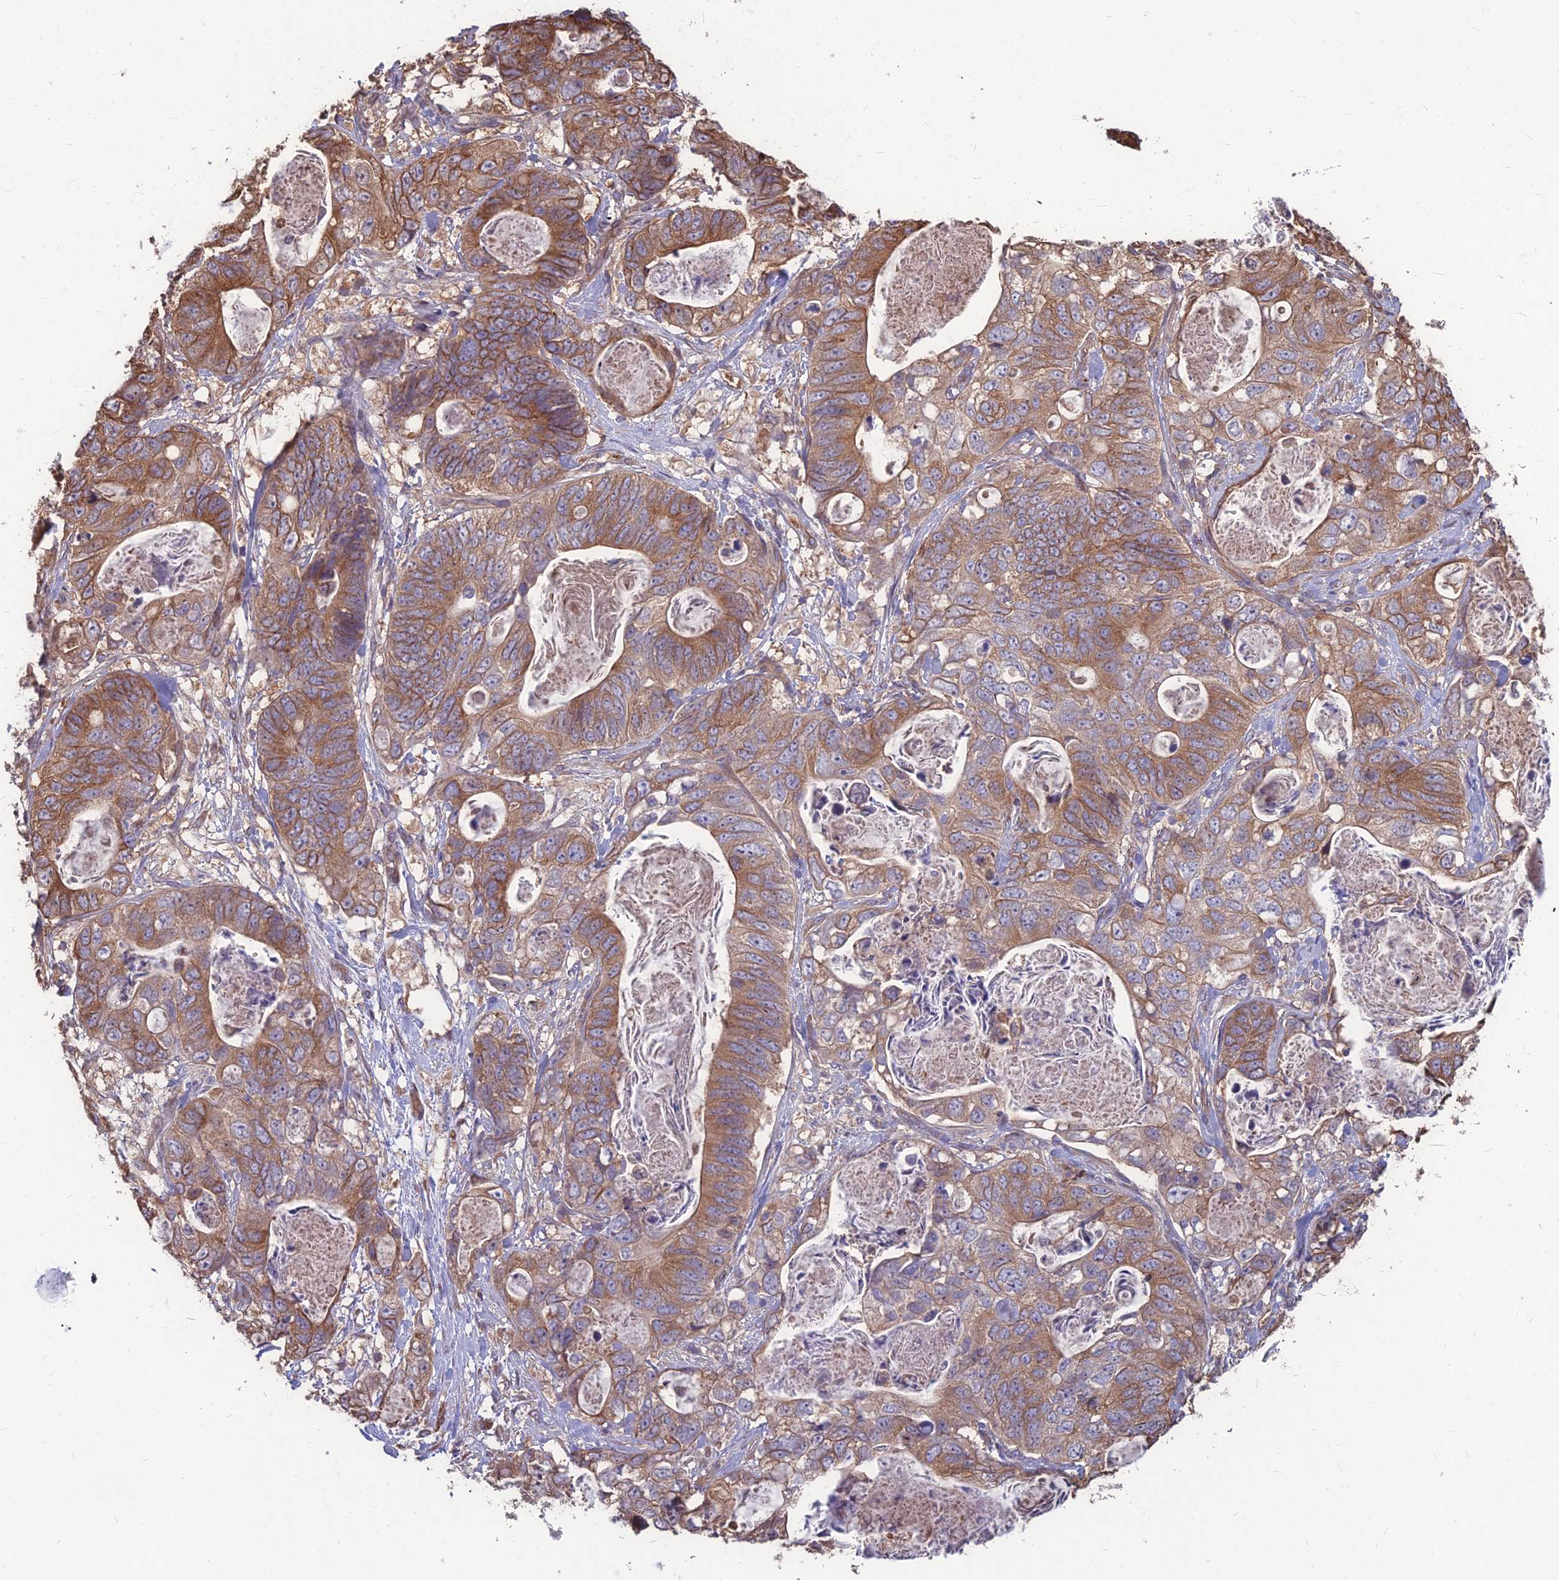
{"staining": {"intensity": "moderate", "quantity": ">75%", "location": "cytoplasmic/membranous"}, "tissue": "stomach cancer", "cell_type": "Tumor cells", "image_type": "cancer", "snomed": [{"axis": "morphology", "description": "Normal tissue, NOS"}, {"axis": "morphology", "description": "Adenocarcinoma, NOS"}, {"axis": "topography", "description": "Stomach"}], "caption": "DAB immunohistochemical staining of stomach cancer shows moderate cytoplasmic/membranous protein staining in approximately >75% of tumor cells.", "gene": "LSM6", "patient": {"sex": "female", "age": 89}}